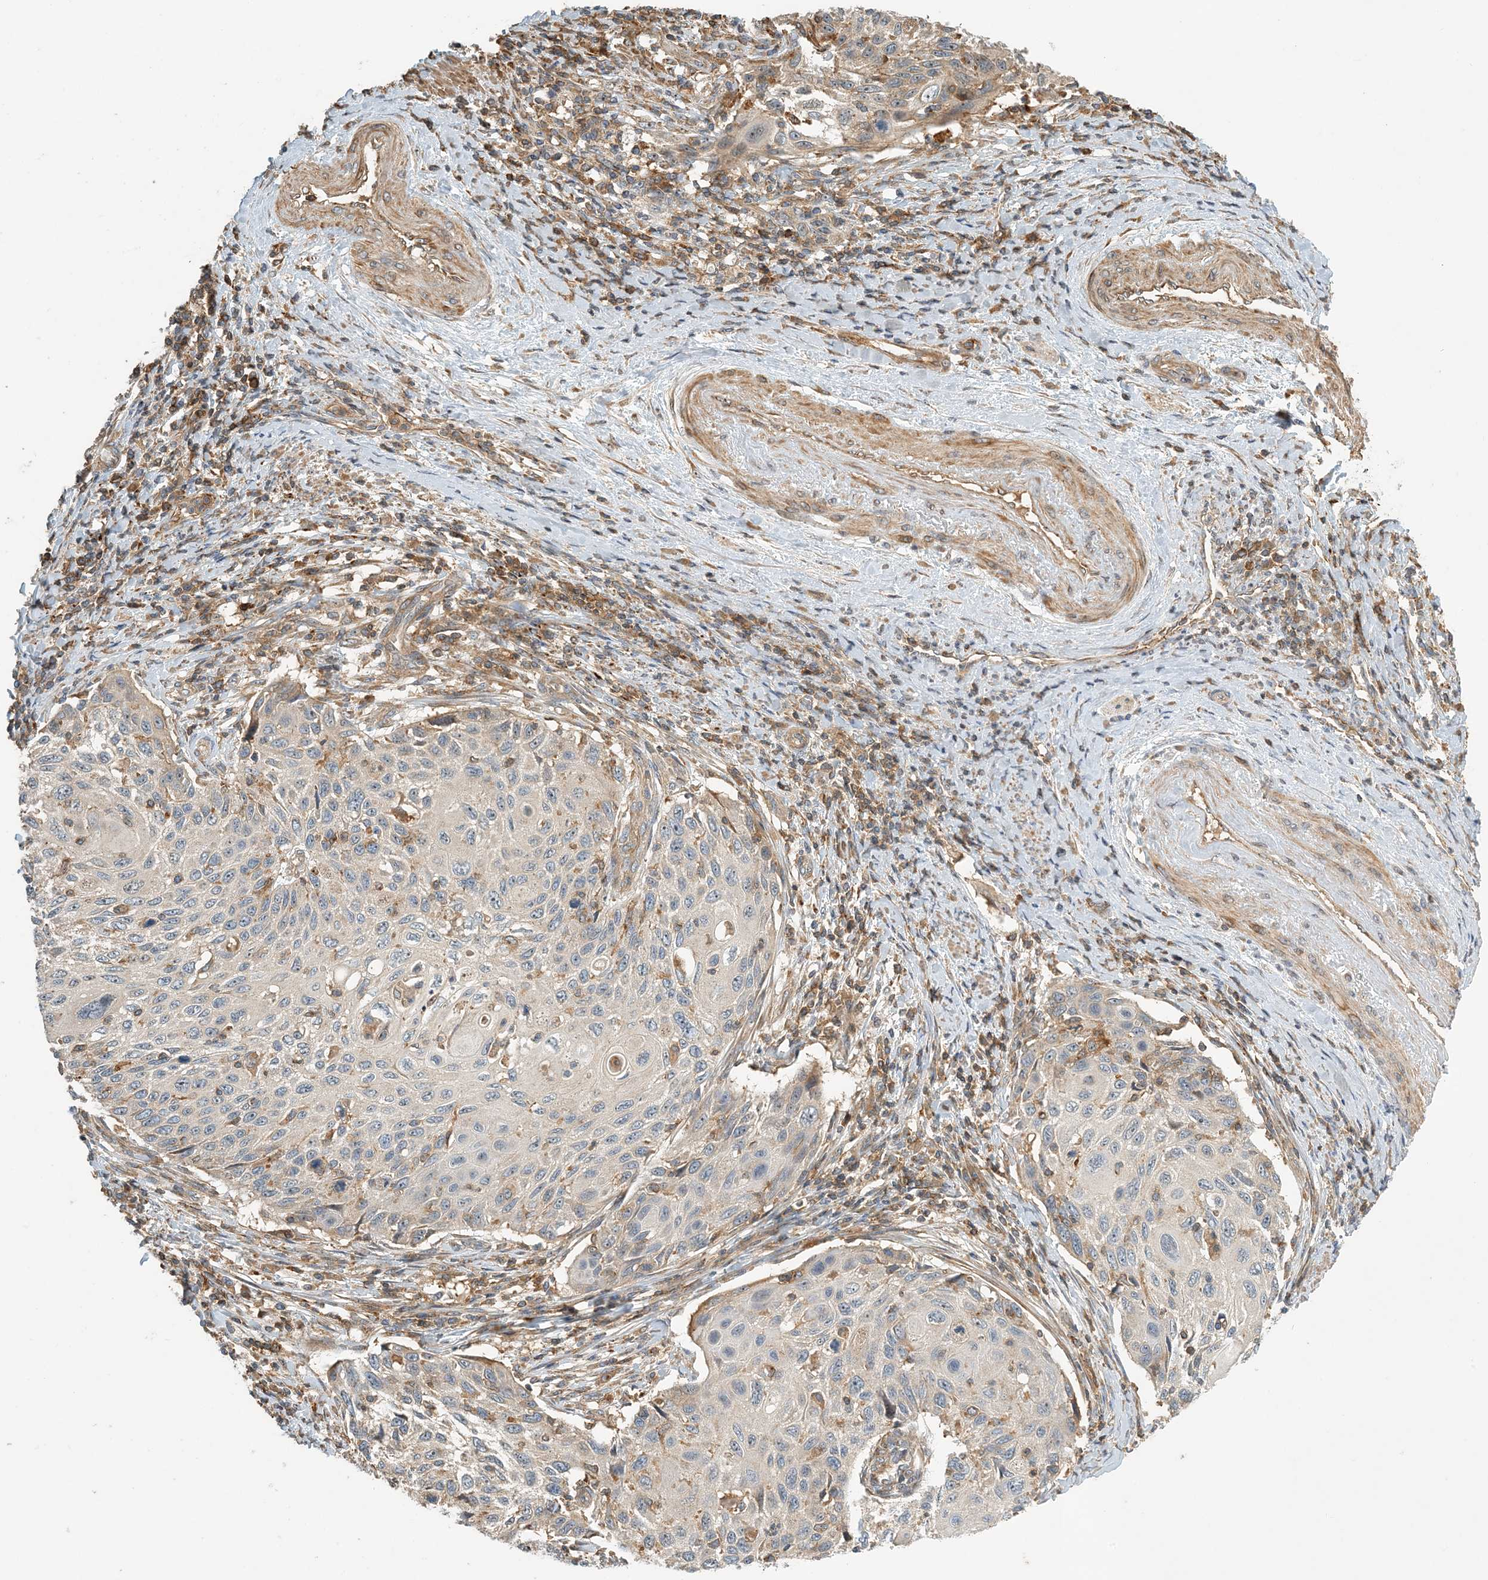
{"staining": {"intensity": "weak", "quantity": "<25%", "location": "cytoplasmic/membranous"}, "tissue": "cervical cancer", "cell_type": "Tumor cells", "image_type": "cancer", "snomed": [{"axis": "morphology", "description": "Squamous cell carcinoma, NOS"}, {"axis": "topography", "description": "Cervix"}], "caption": "Cervical squamous cell carcinoma stained for a protein using immunohistochemistry (IHC) displays no expression tumor cells.", "gene": "COLEC11", "patient": {"sex": "female", "age": 70}}